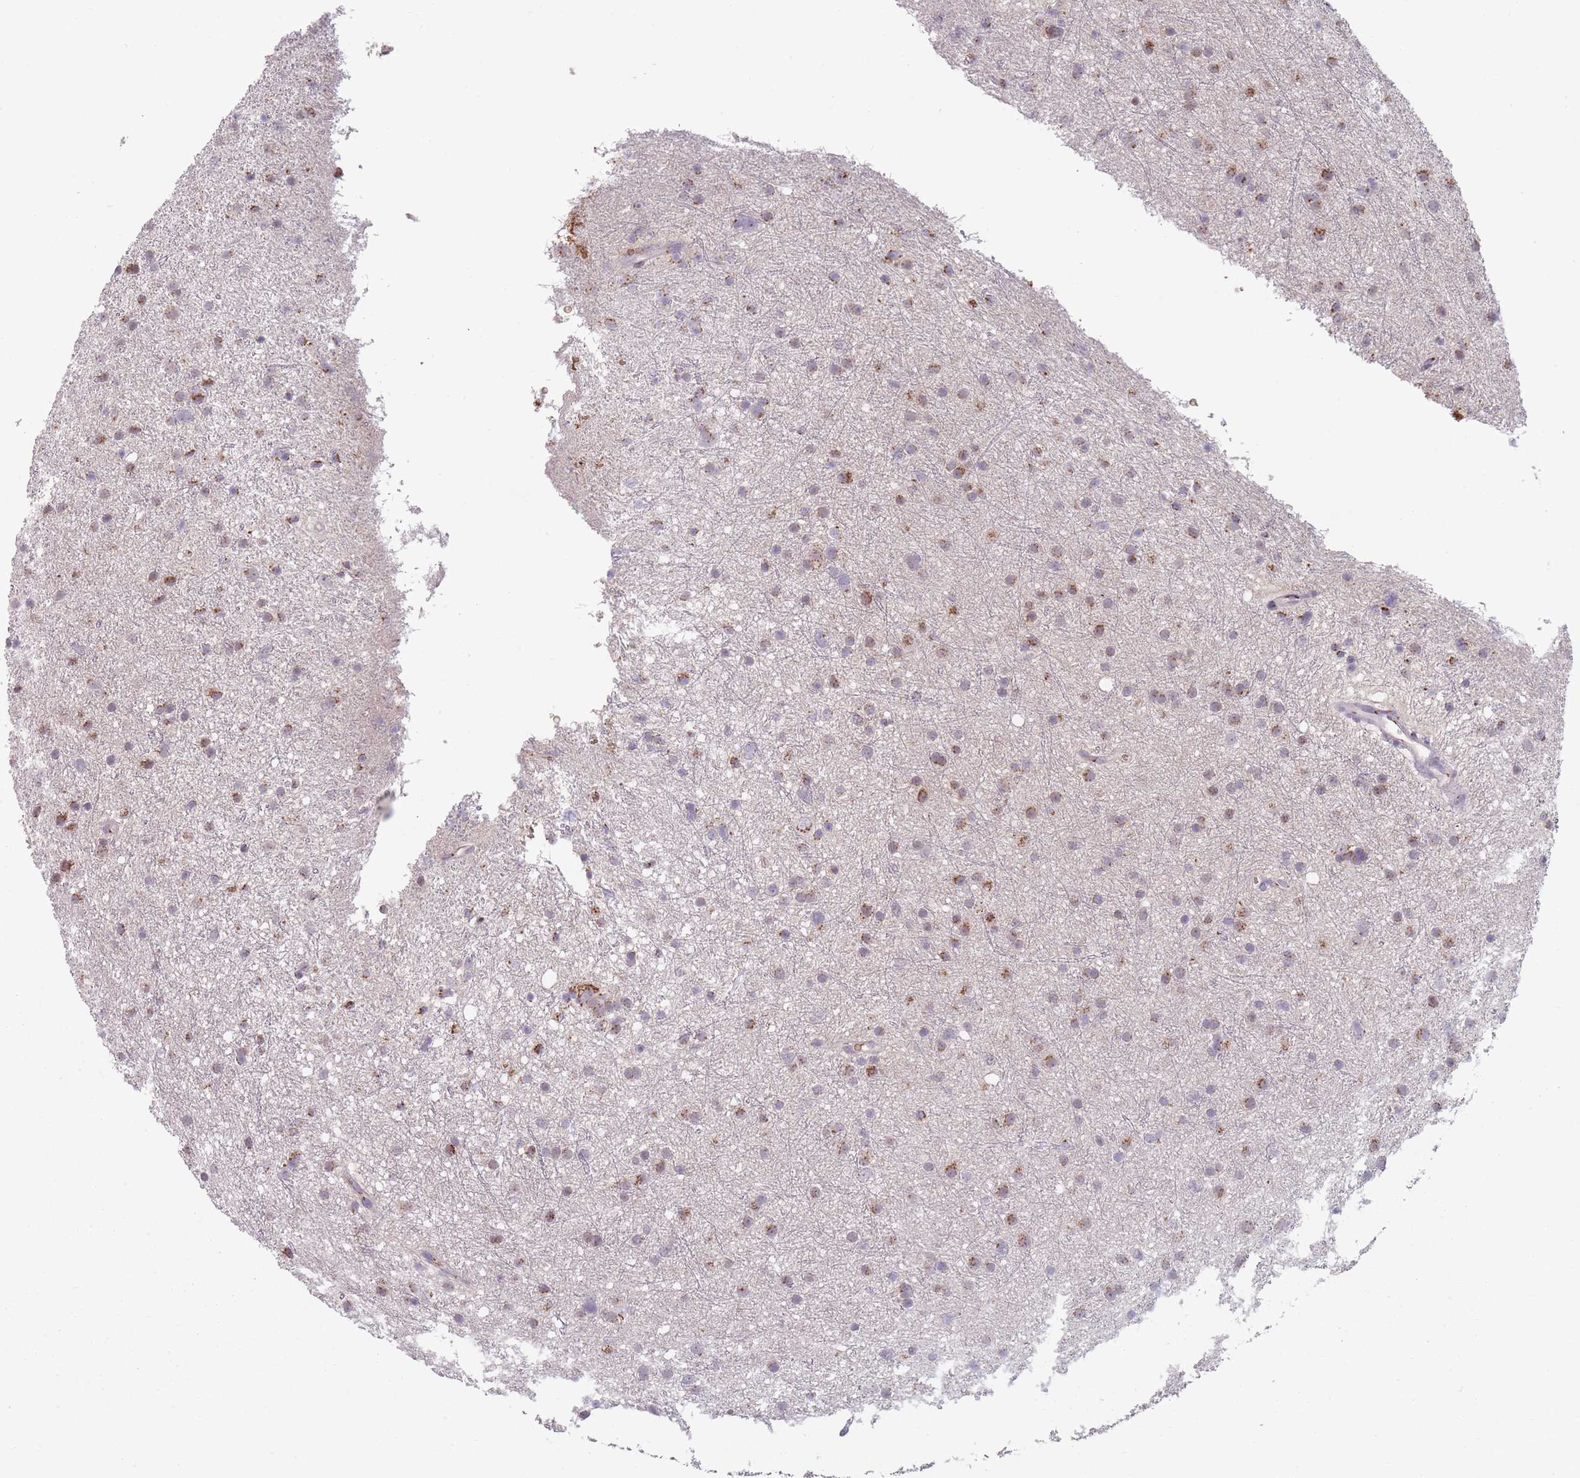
{"staining": {"intensity": "moderate", "quantity": ">75%", "location": "cytoplasmic/membranous"}, "tissue": "glioma", "cell_type": "Tumor cells", "image_type": "cancer", "snomed": [{"axis": "morphology", "description": "Glioma, malignant, Low grade"}, {"axis": "topography", "description": "Cerebral cortex"}], "caption": "The histopathology image reveals immunohistochemical staining of glioma. There is moderate cytoplasmic/membranous staining is appreciated in approximately >75% of tumor cells.", "gene": "MAN1B1", "patient": {"sex": "female", "age": 39}}